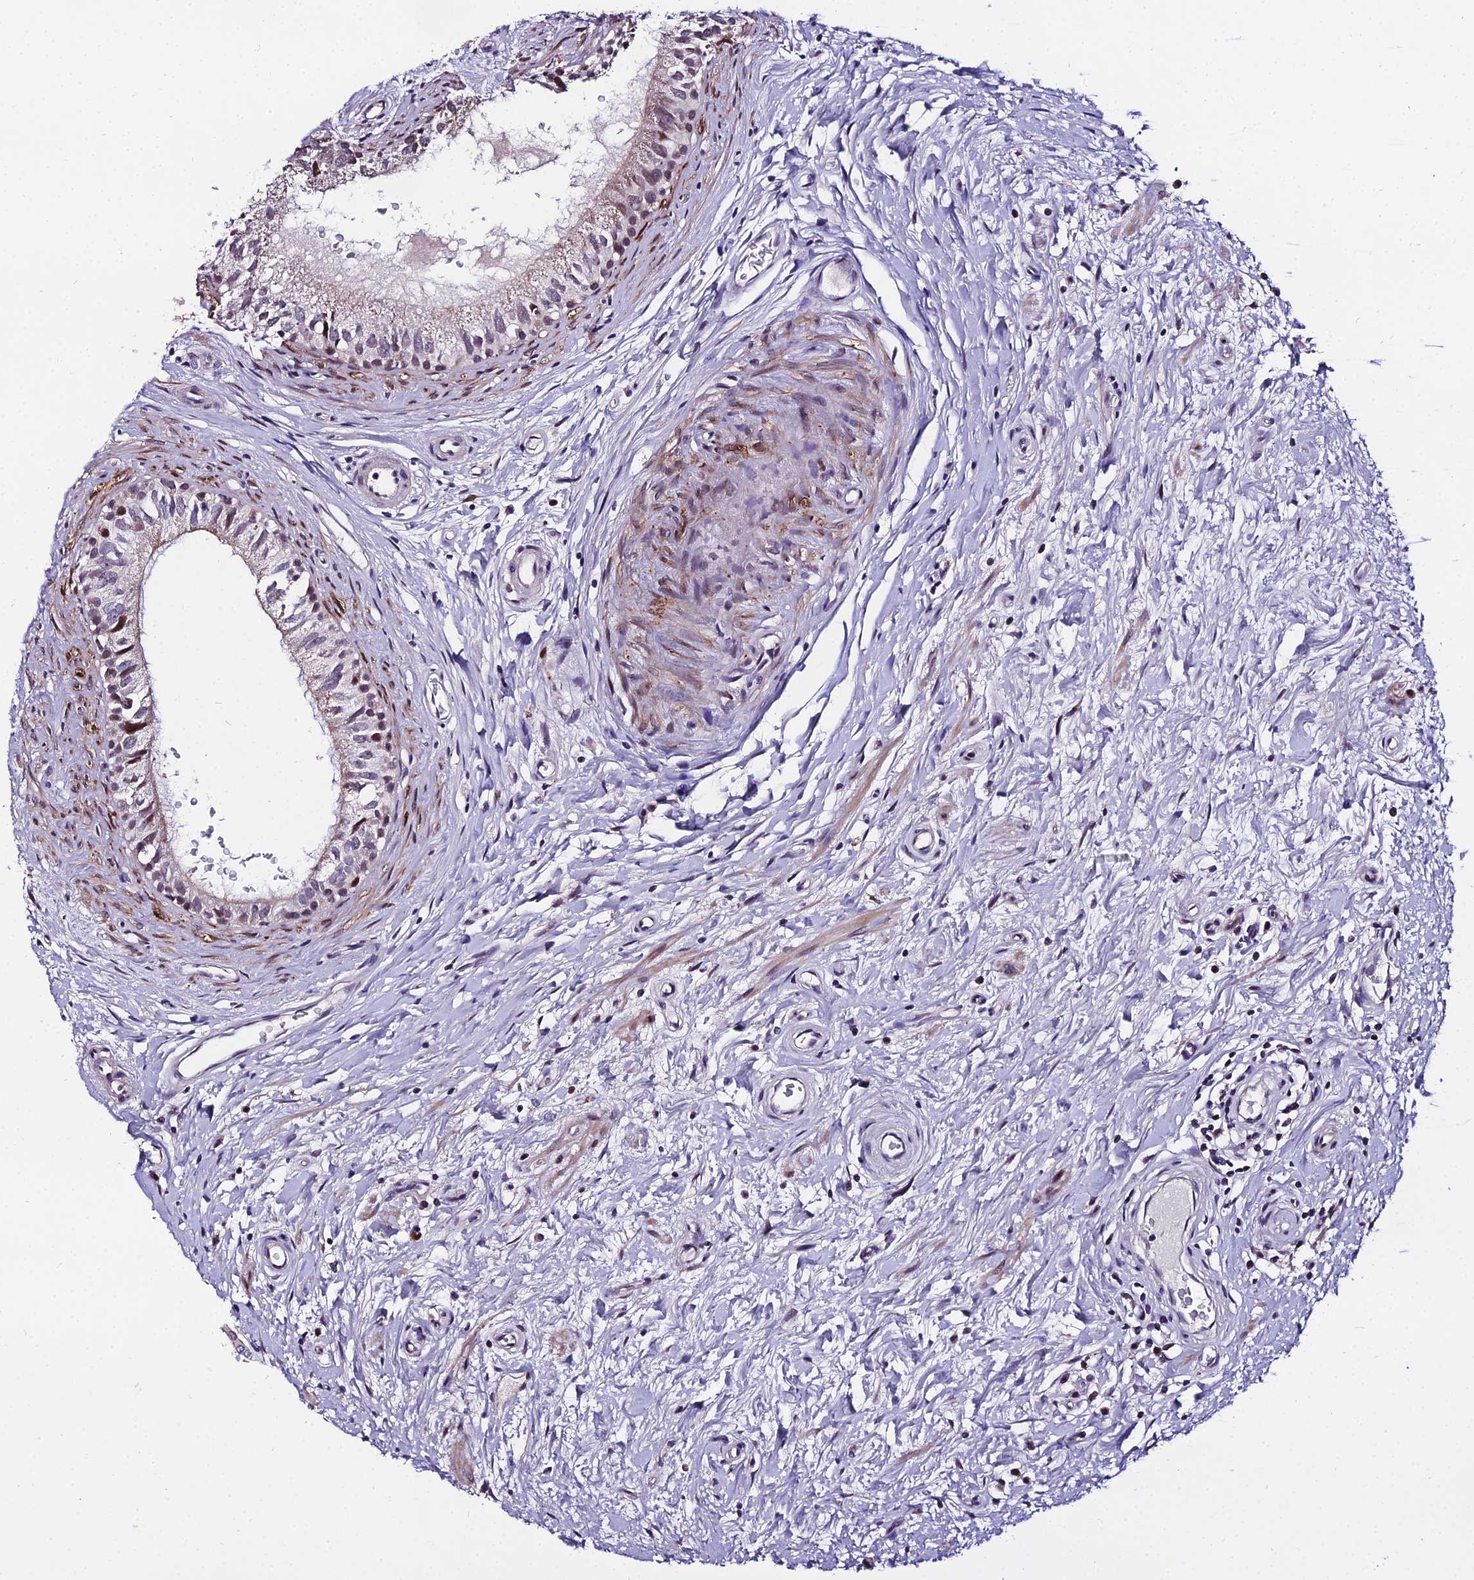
{"staining": {"intensity": "moderate", "quantity": "<25%", "location": "nuclear"}, "tissue": "epididymis", "cell_type": "Glandular cells", "image_type": "normal", "snomed": [{"axis": "morphology", "description": "Normal tissue, NOS"}, {"axis": "topography", "description": "Epididymis"}], "caption": "Immunohistochemical staining of benign epididymis demonstrates low levels of moderate nuclear positivity in approximately <25% of glandular cells.", "gene": "TRIML2", "patient": {"sex": "male", "age": 80}}